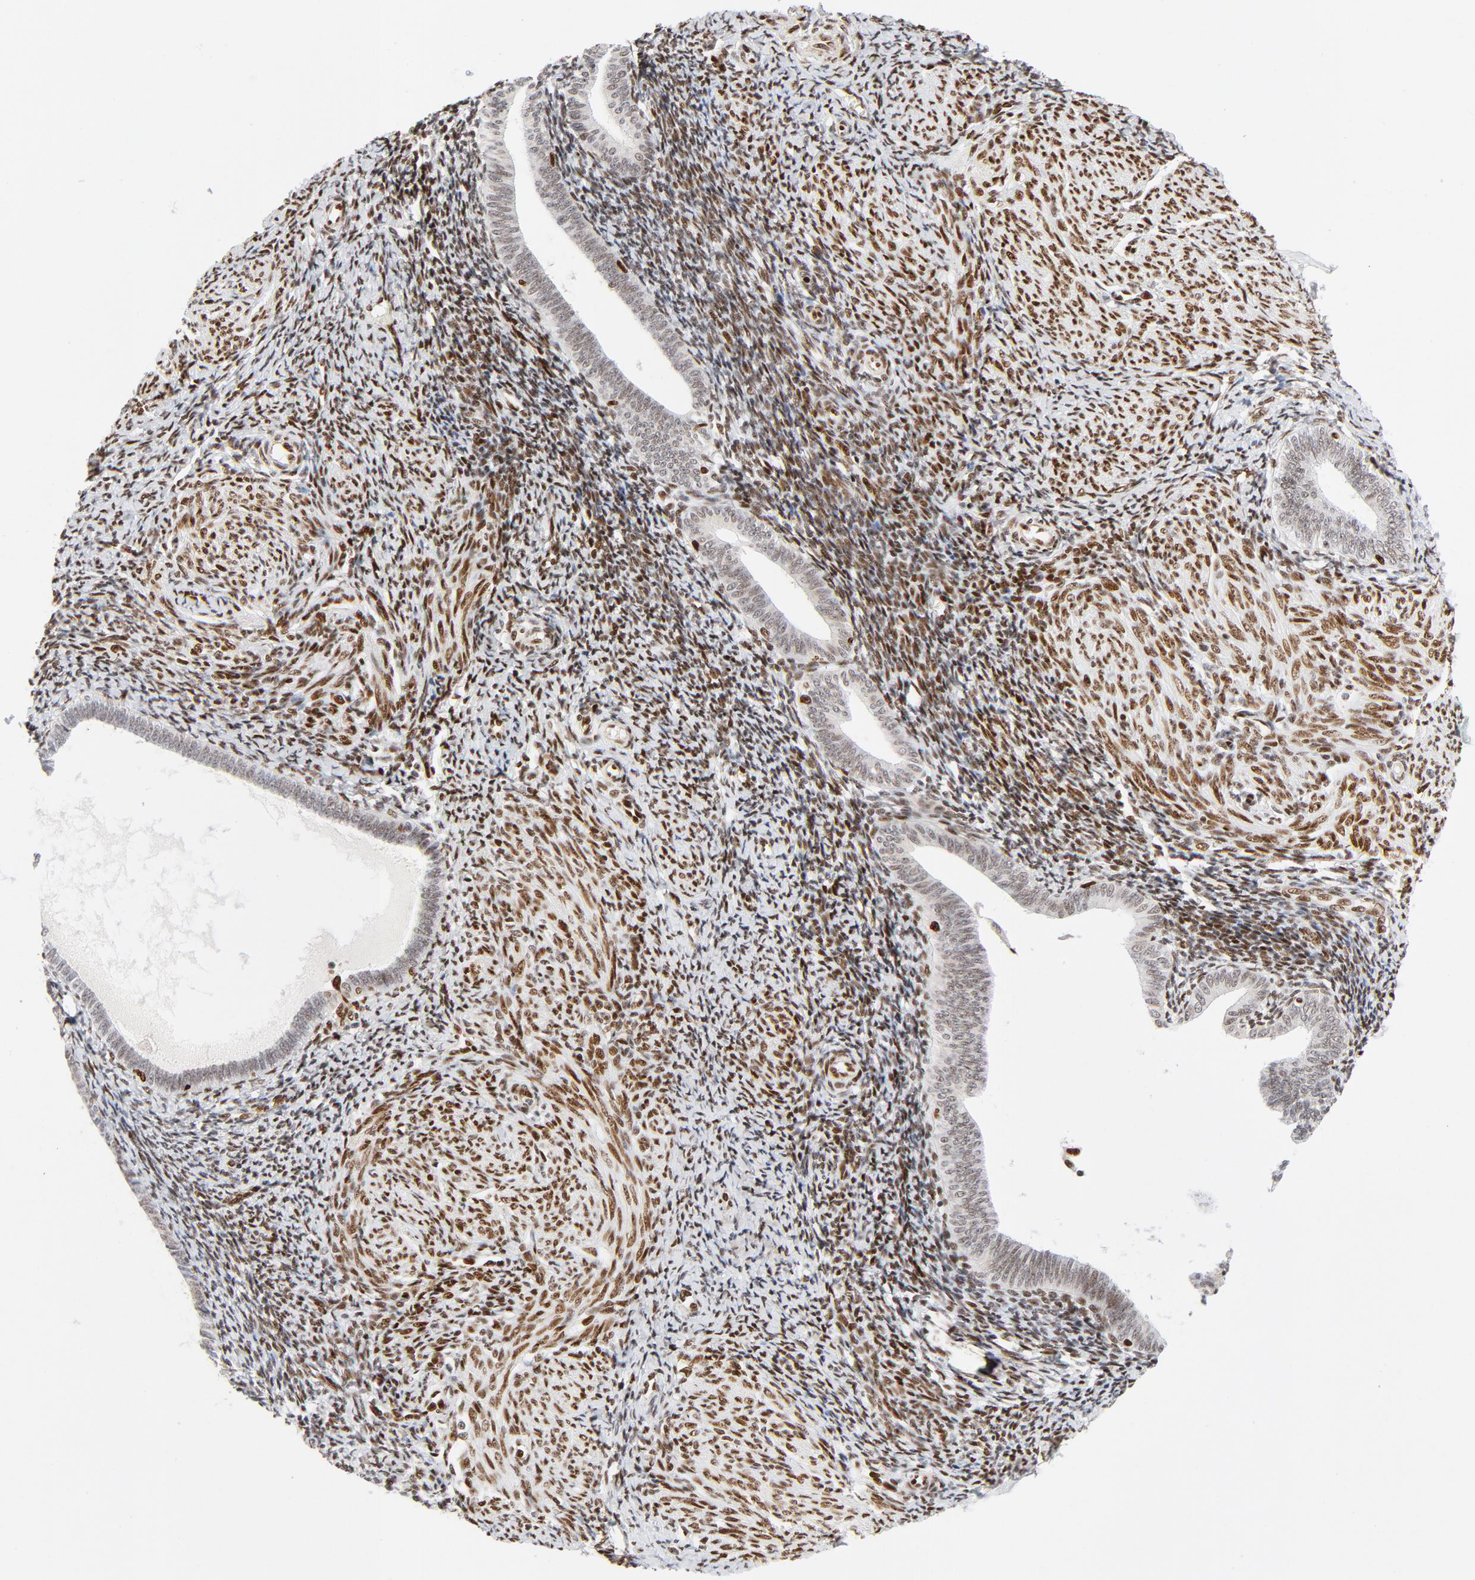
{"staining": {"intensity": "moderate", "quantity": "25%-75%", "location": "nuclear"}, "tissue": "endometrium", "cell_type": "Cells in endometrial stroma", "image_type": "normal", "snomed": [{"axis": "morphology", "description": "Normal tissue, NOS"}, {"axis": "topography", "description": "Endometrium"}], "caption": "Immunohistochemistry (IHC) photomicrograph of benign human endometrium stained for a protein (brown), which shows medium levels of moderate nuclear positivity in about 25%-75% of cells in endometrial stroma.", "gene": "MEF2A", "patient": {"sex": "female", "age": 57}}